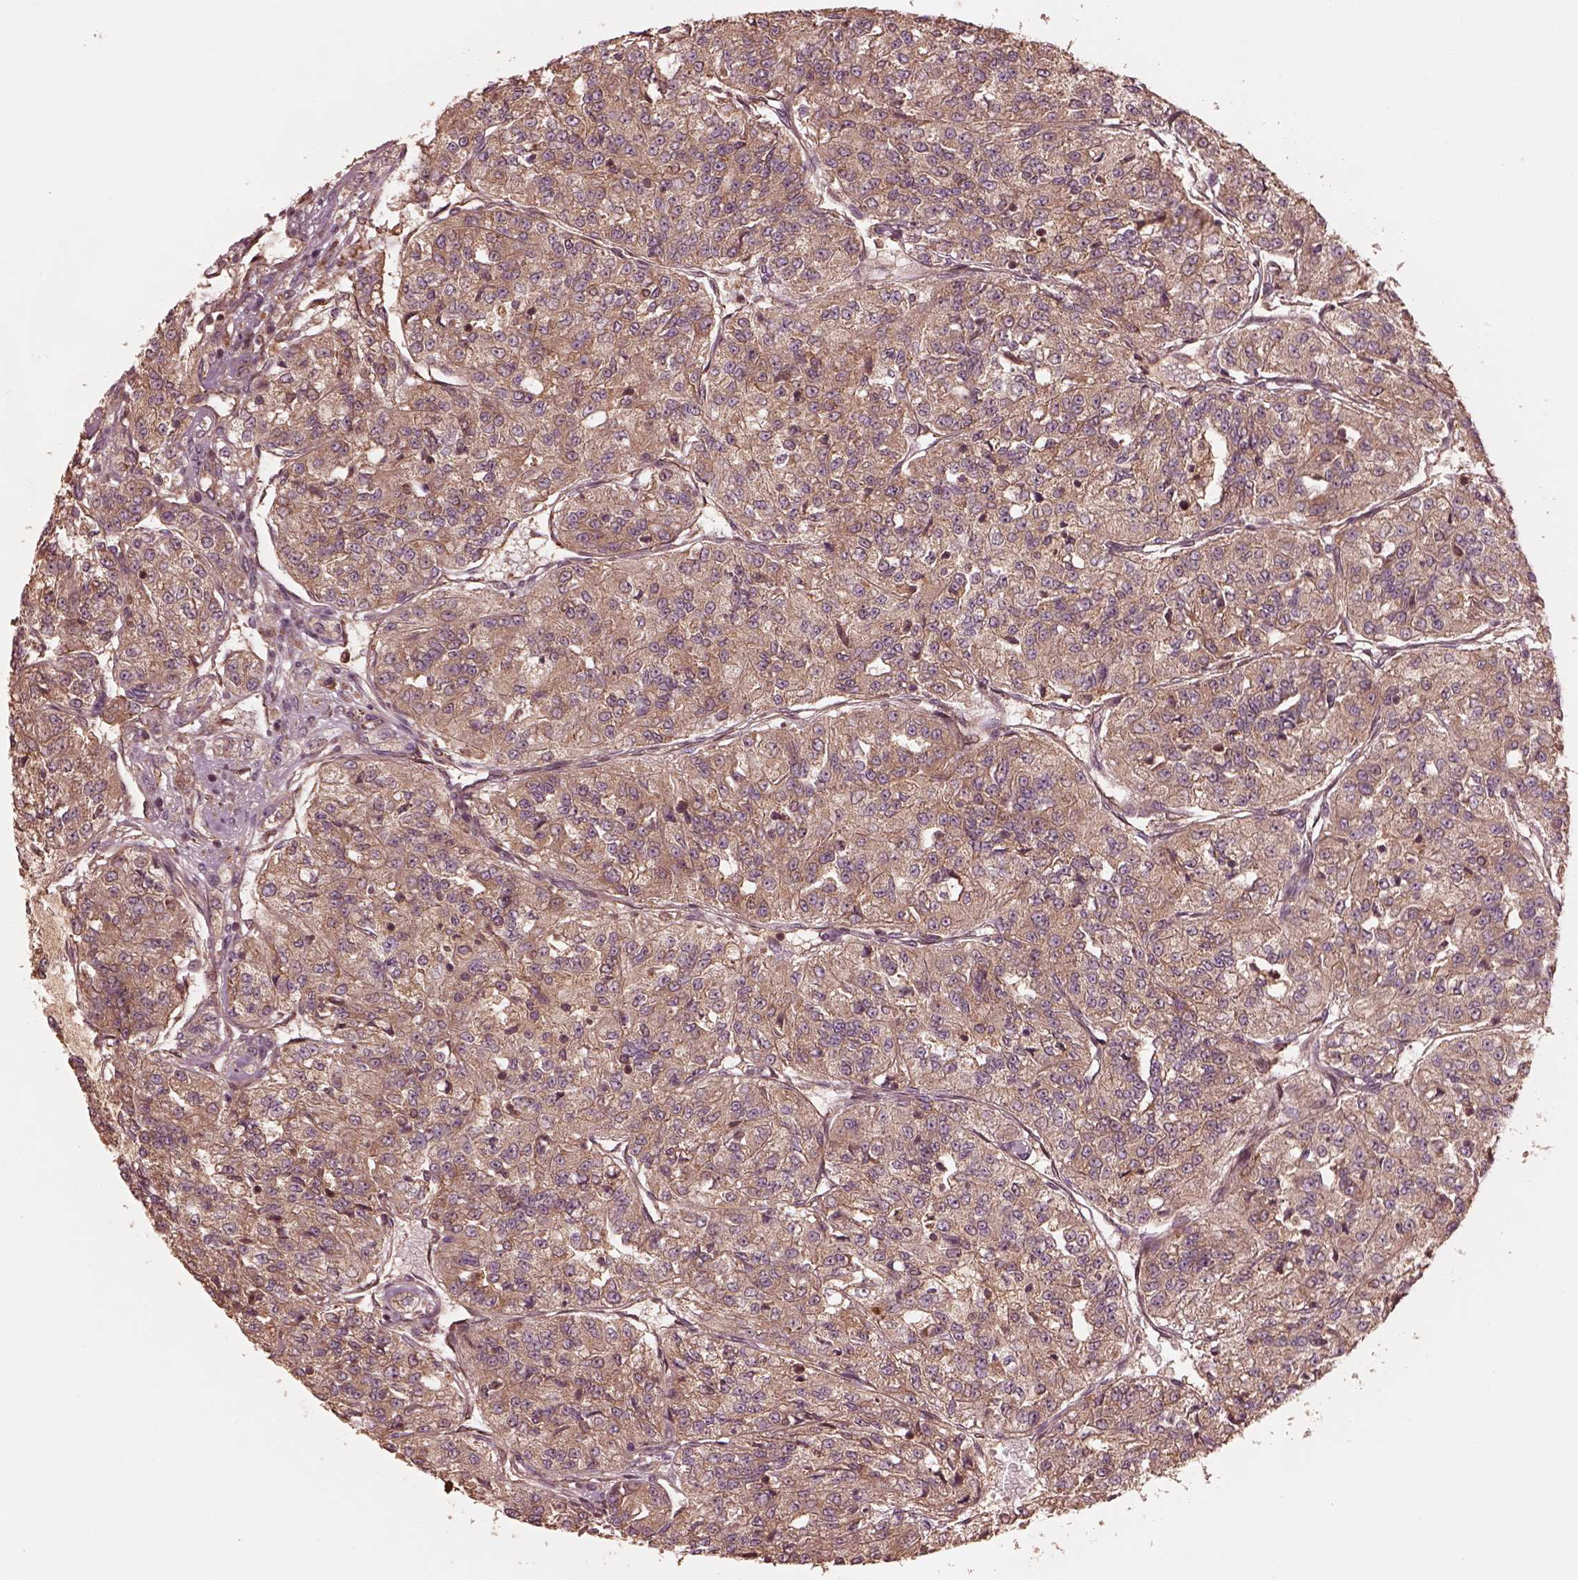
{"staining": {"intensity": "moderate", "quantity": ">75%", "location": "cytoplasmic/membranous"}, "tissue": "renal cancer", "cell_type": "Tumor cells", "image_type": "cancer", "snomed": [{"axis": "morphology", "description": "Adenocarcinoma, NOS"}, {"axis": "topography", "description": "Kidney"}], "caption": "Tumor cells show medium levels of moderate cytoplasmic/membranous staining in about >75% of cells in renal cancer.", "gene": "PIK3R2", "patient": {"sex": "female", "age": 63}}